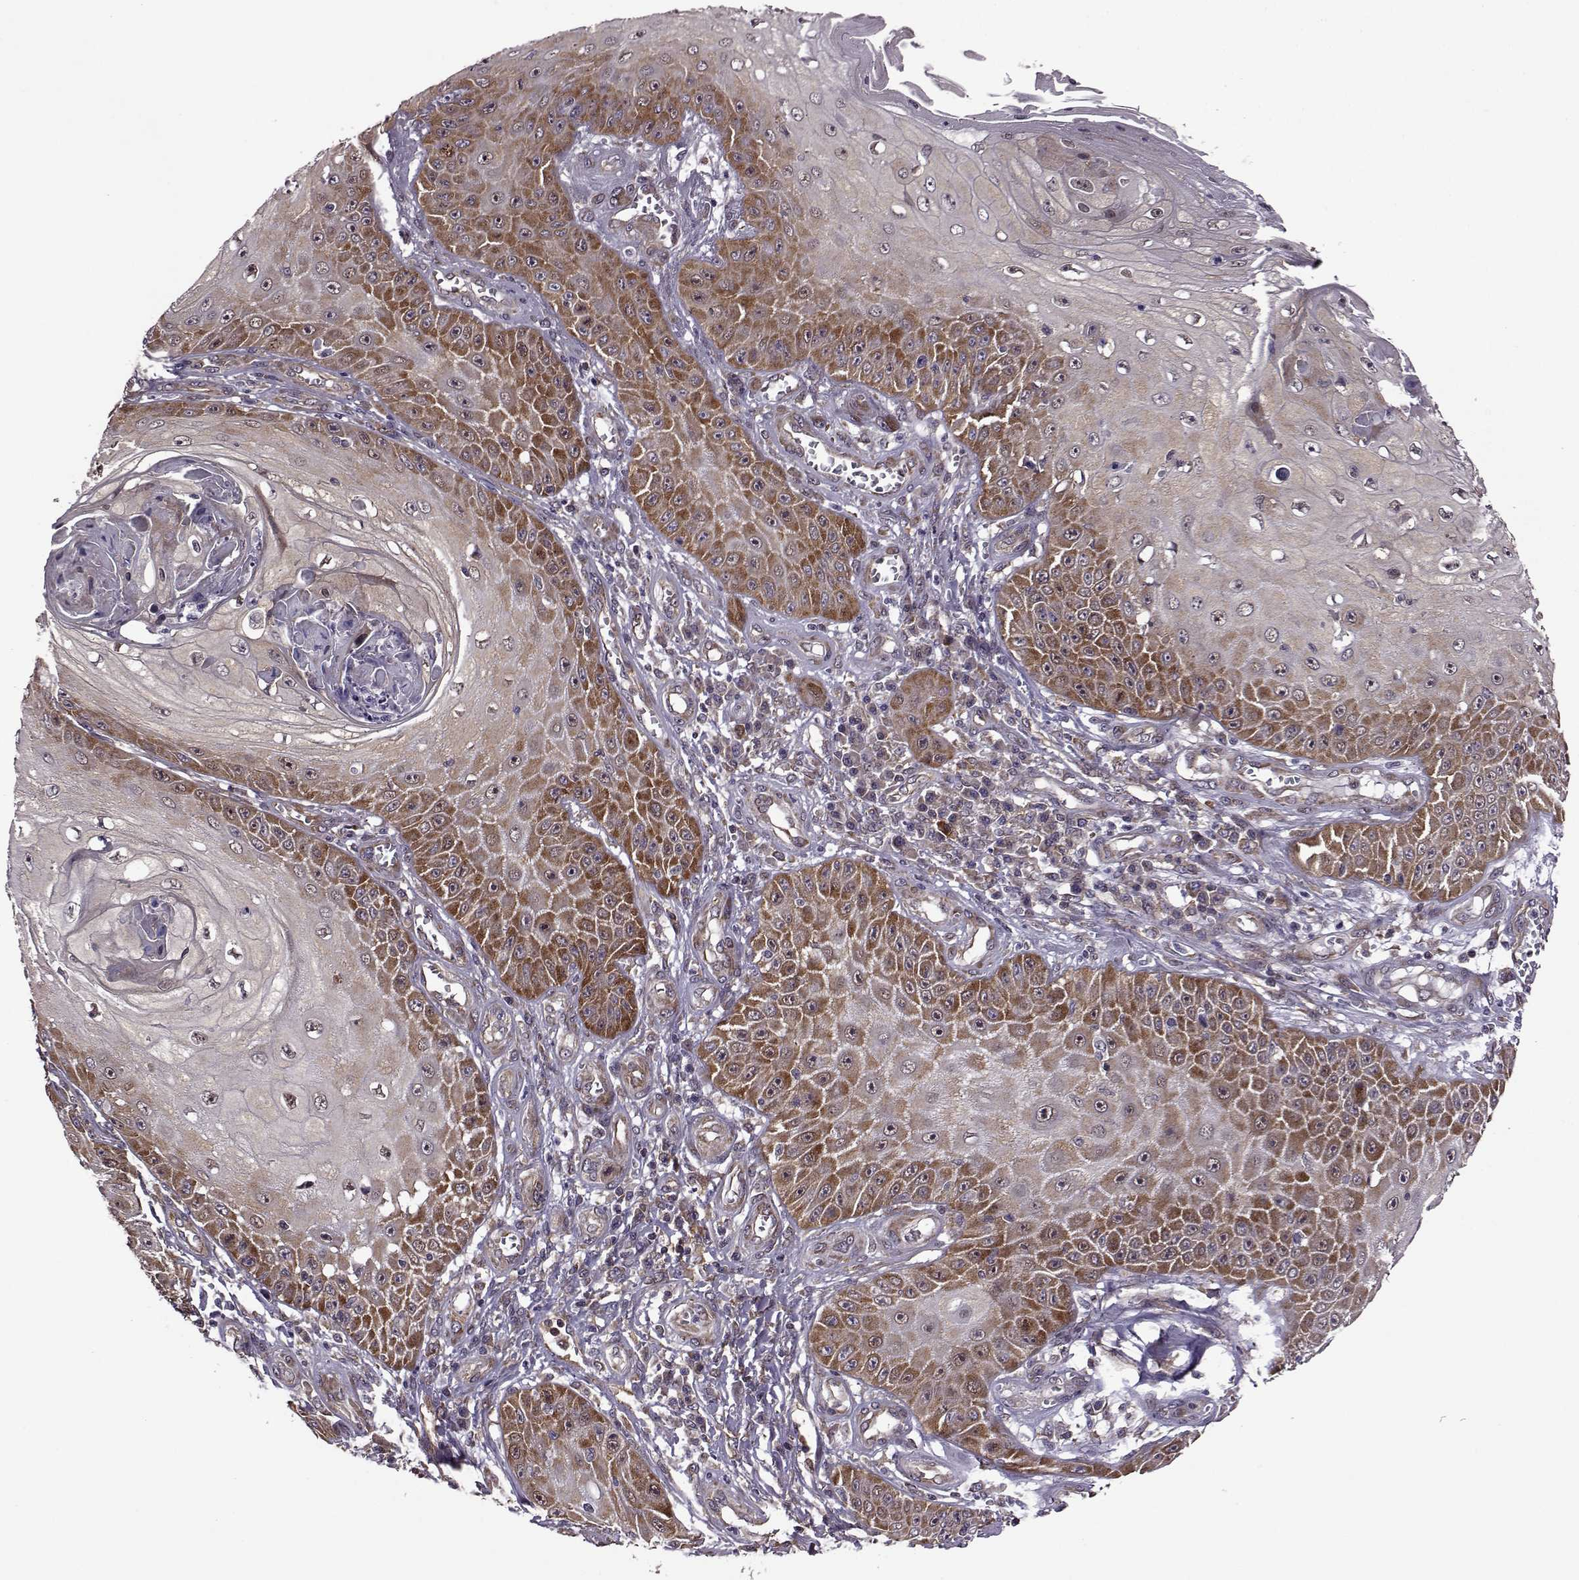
{"staining": {"intensity": "strong", "quantity": ">75%", "location": "cytoplasmic/membranous"}, "tissue": "skin cancer", "cell_type": "Tumor cells", "image_type": "cancer", "snomed": [{"axis": "morphology", "description": "Squamous cell carcinoma, NOS"}, {"axis": "topography", "description": "Skin"}], "caption": "DAB (3,3'-diaminobenzidine) immunohistochemical staining of squamous cell carcinoma (skin) displays strong cytoplasmic/membranous protein positivity in about >75% of tumor cells.", "gene": "URI1", "patient": {"sex": "male", "age": 70}}